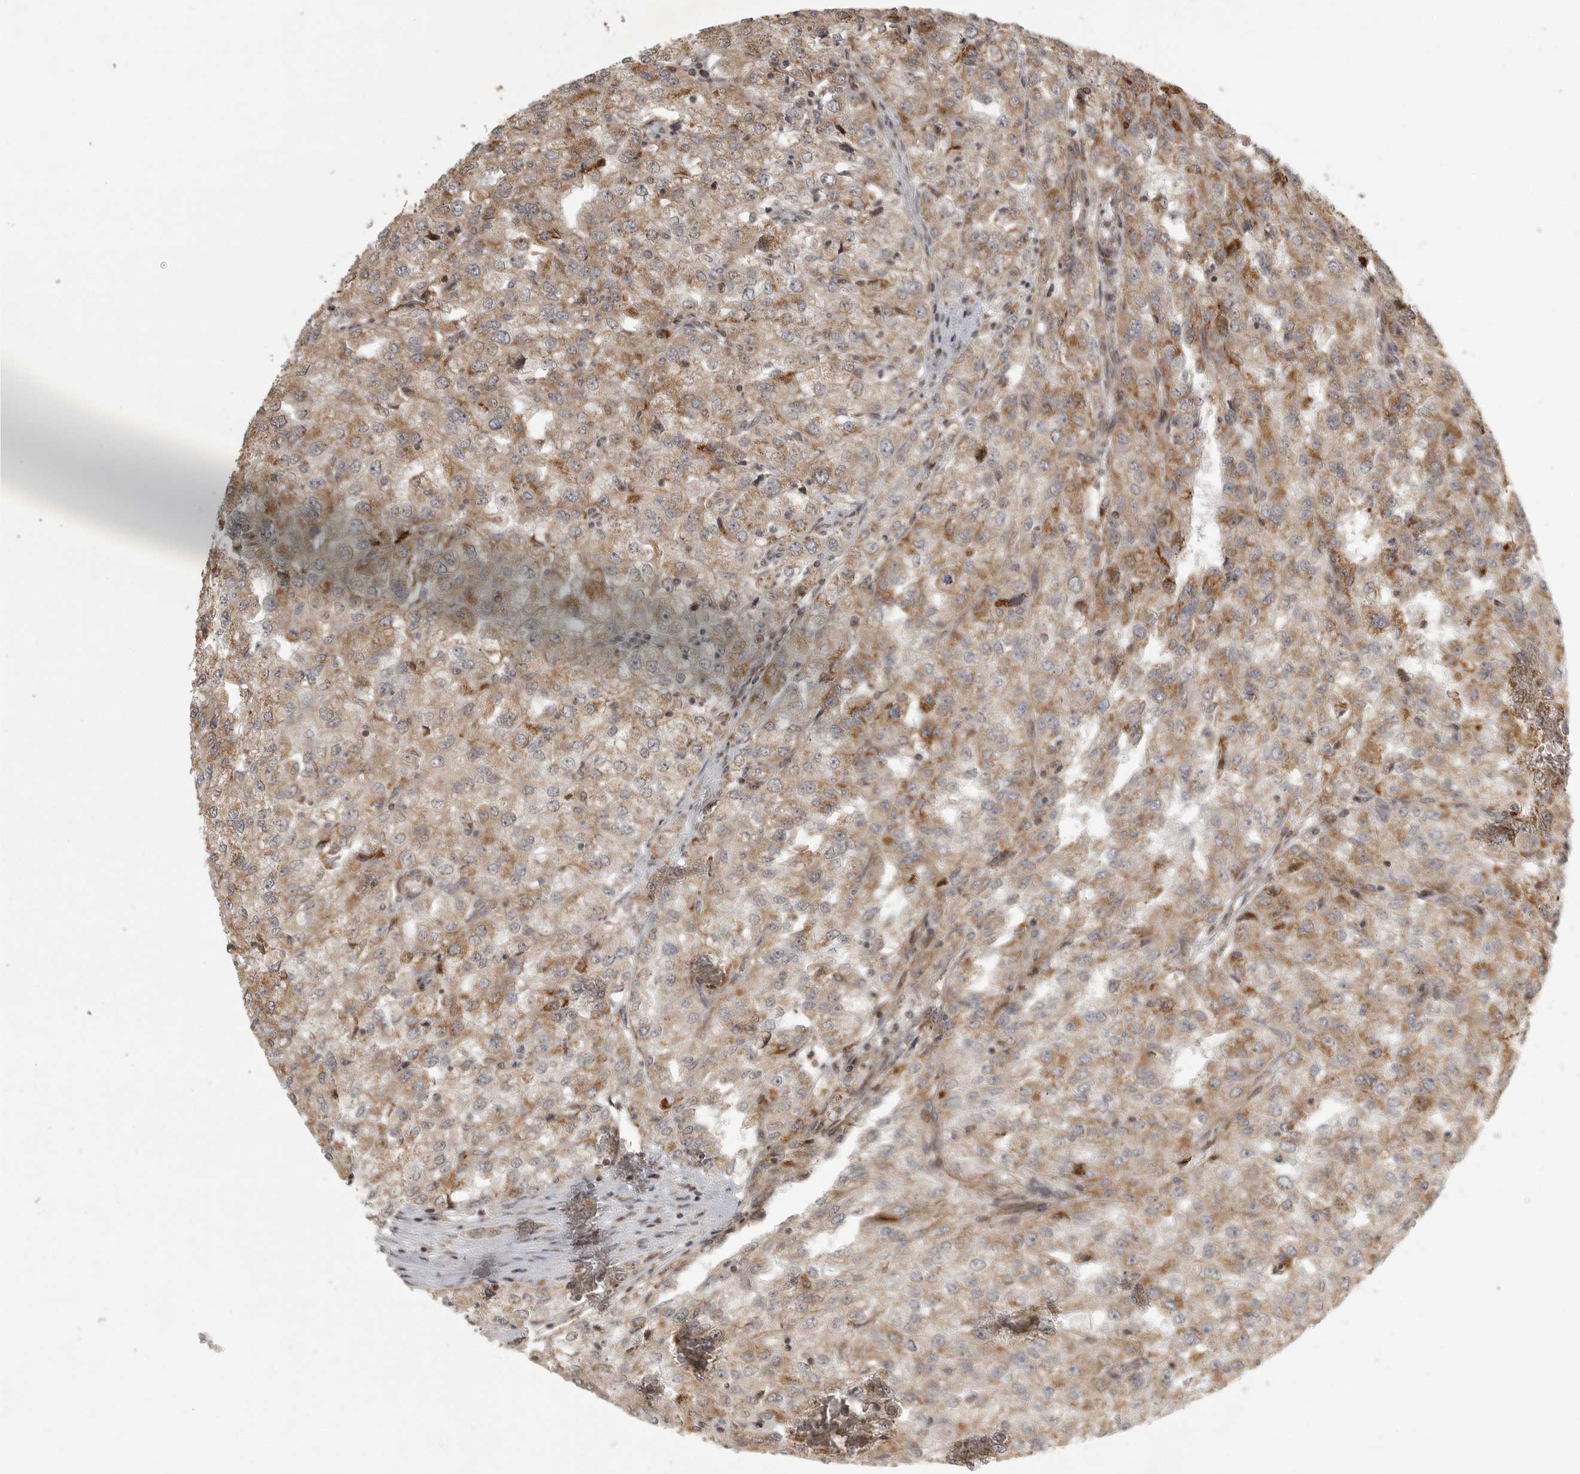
{"staining": {"intensity": "moderate", "quantity": ">75%", "location": "cytoplasmic/membranous"}, "tissue": "renal cancer", "cell_type": "Tumor cells", "image_type": "cancer", "snomed": [{"axis": "morphology", "description": "Adenocarcinoma, NOS"}, {"axis": "topography", "description": "Kidney"}], "caption": "Human renal adenocarcinoma stained with a brown dye displays moderate cytoplasmic/membranous positive positivity in approximately >75% of tumor cells.", "gene": "NARS2", "patient": {"sex": "female", "age": 54}}